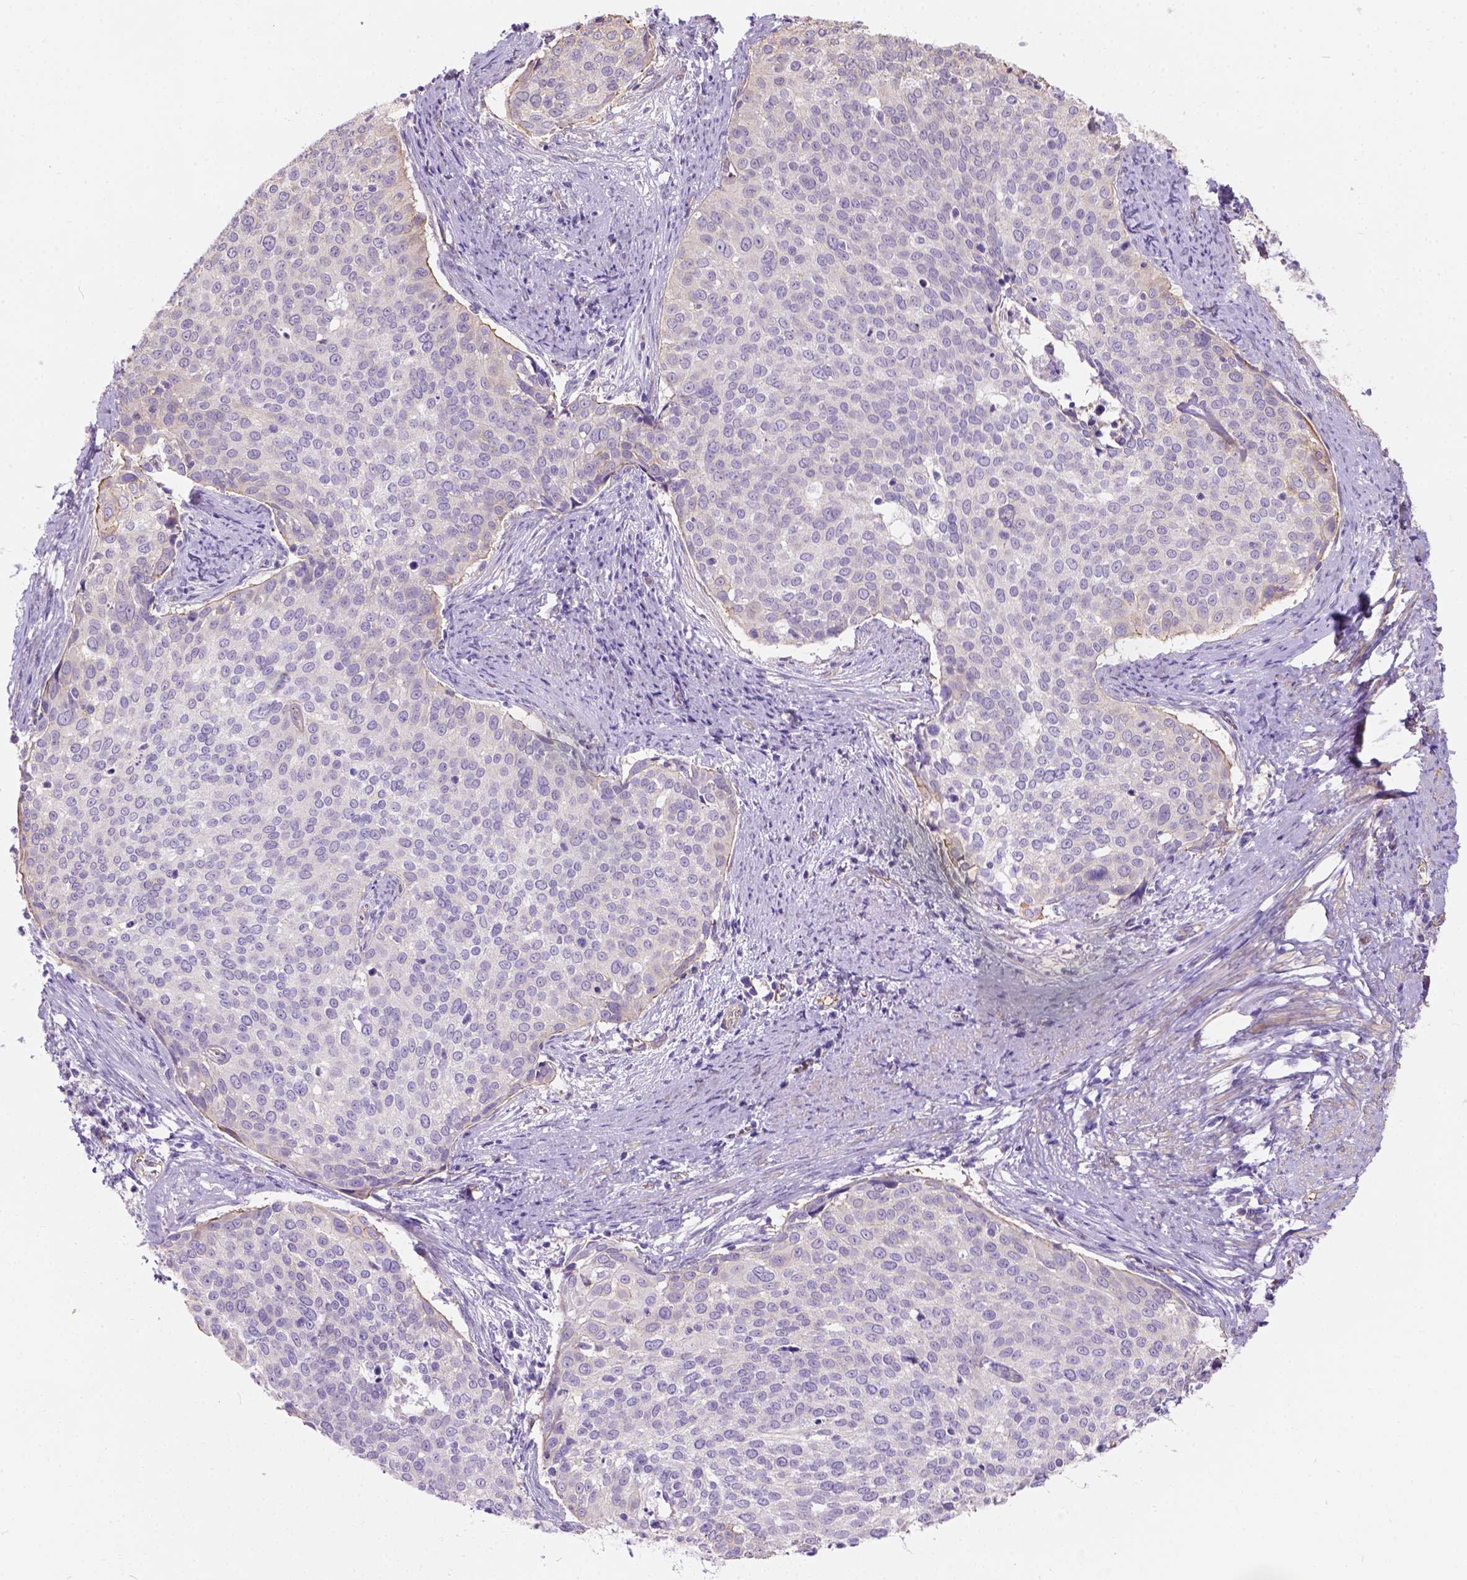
{"staining": {"intensity": "negative", "quantity": "none", "location": "none"}, "tissue": "cervical cancer", "cell_type": "Tumor cells", "image_type": "cancer", "snomed": [{"axis": "morphology", "description": "Squamous cell carcinoma, NOS"}, {"axis": "topography", "description": "Cervix"}], "caption": "Human cervical squamous cell carcinoma stained for a protein using immunohistochemistry reveals no staining in tumor cells.", "gene": "PHF7", "patient": {"sex": "female", "age": 39}}